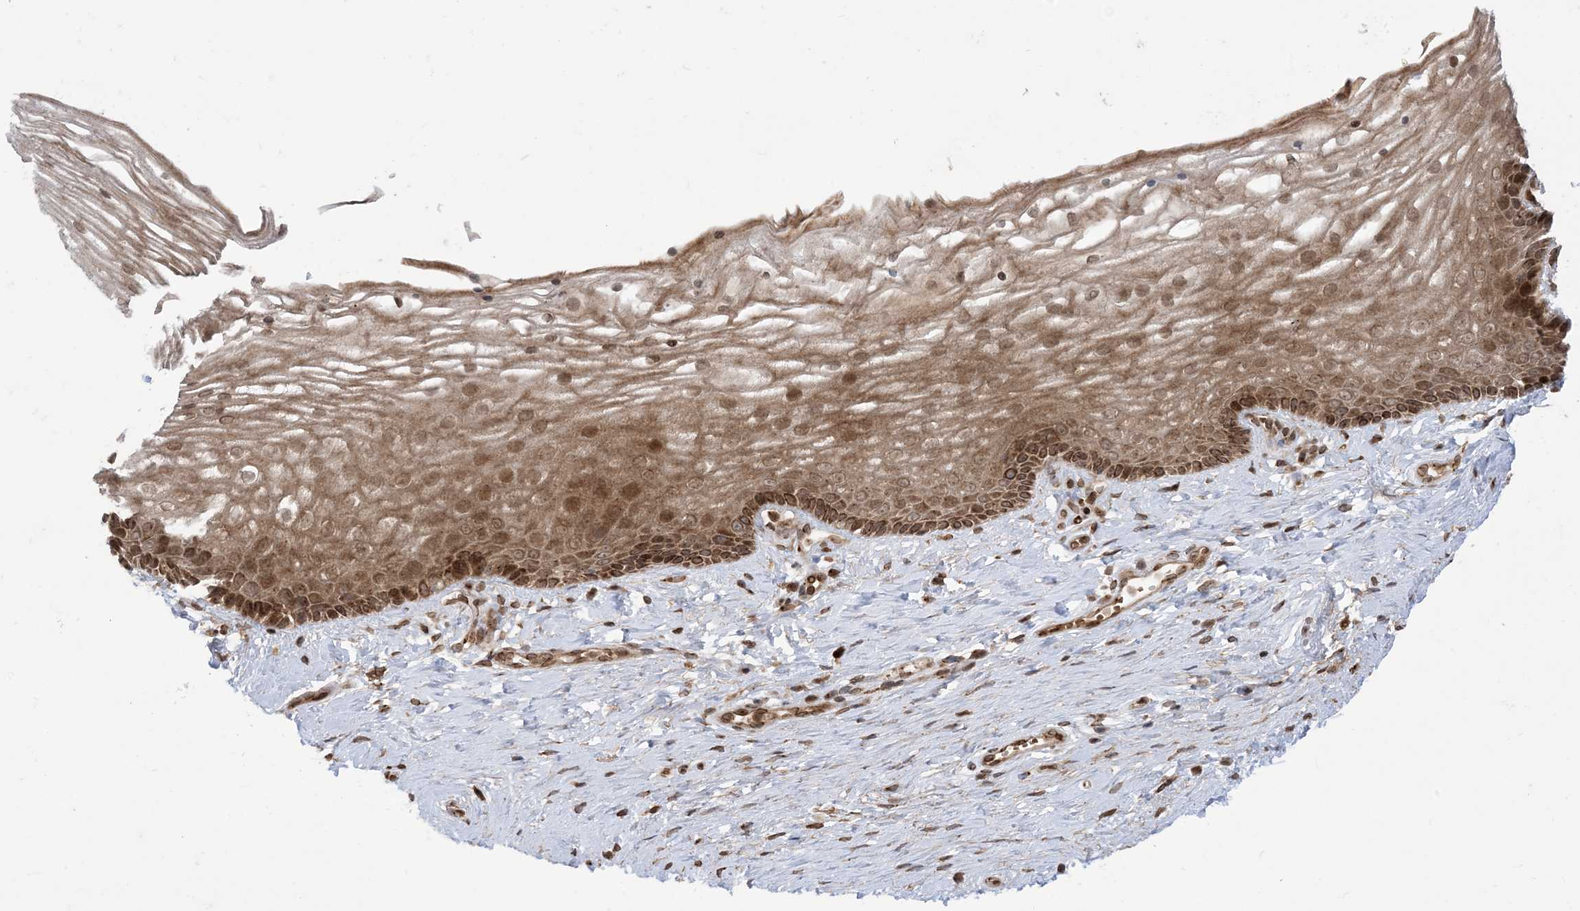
{"staining": {"intensity": "strong", "quantity": "25%-75%", "location": "cytoplasmic/membranous,nuclear"}, "tissue": "vagina", "cell_type": "Squamous epithelial cells", "image_type": "normal", "snomed": [{"axis": "morphology", "description": "Normal tissue, NOS"}, {"axis": "topography", "description": "Vagina"}], "caption": "Immunohistochemistry (IHC) (DAB (3,3'-diaminobenzidine)) staining of normal vagina shows strong cytoplasmic/membranous,nuclear protein positivity in approximately 25%-75% of squamous epithelial cells.", "gene": "CASP4", "patient": {"sex": "female", "age": 46}}